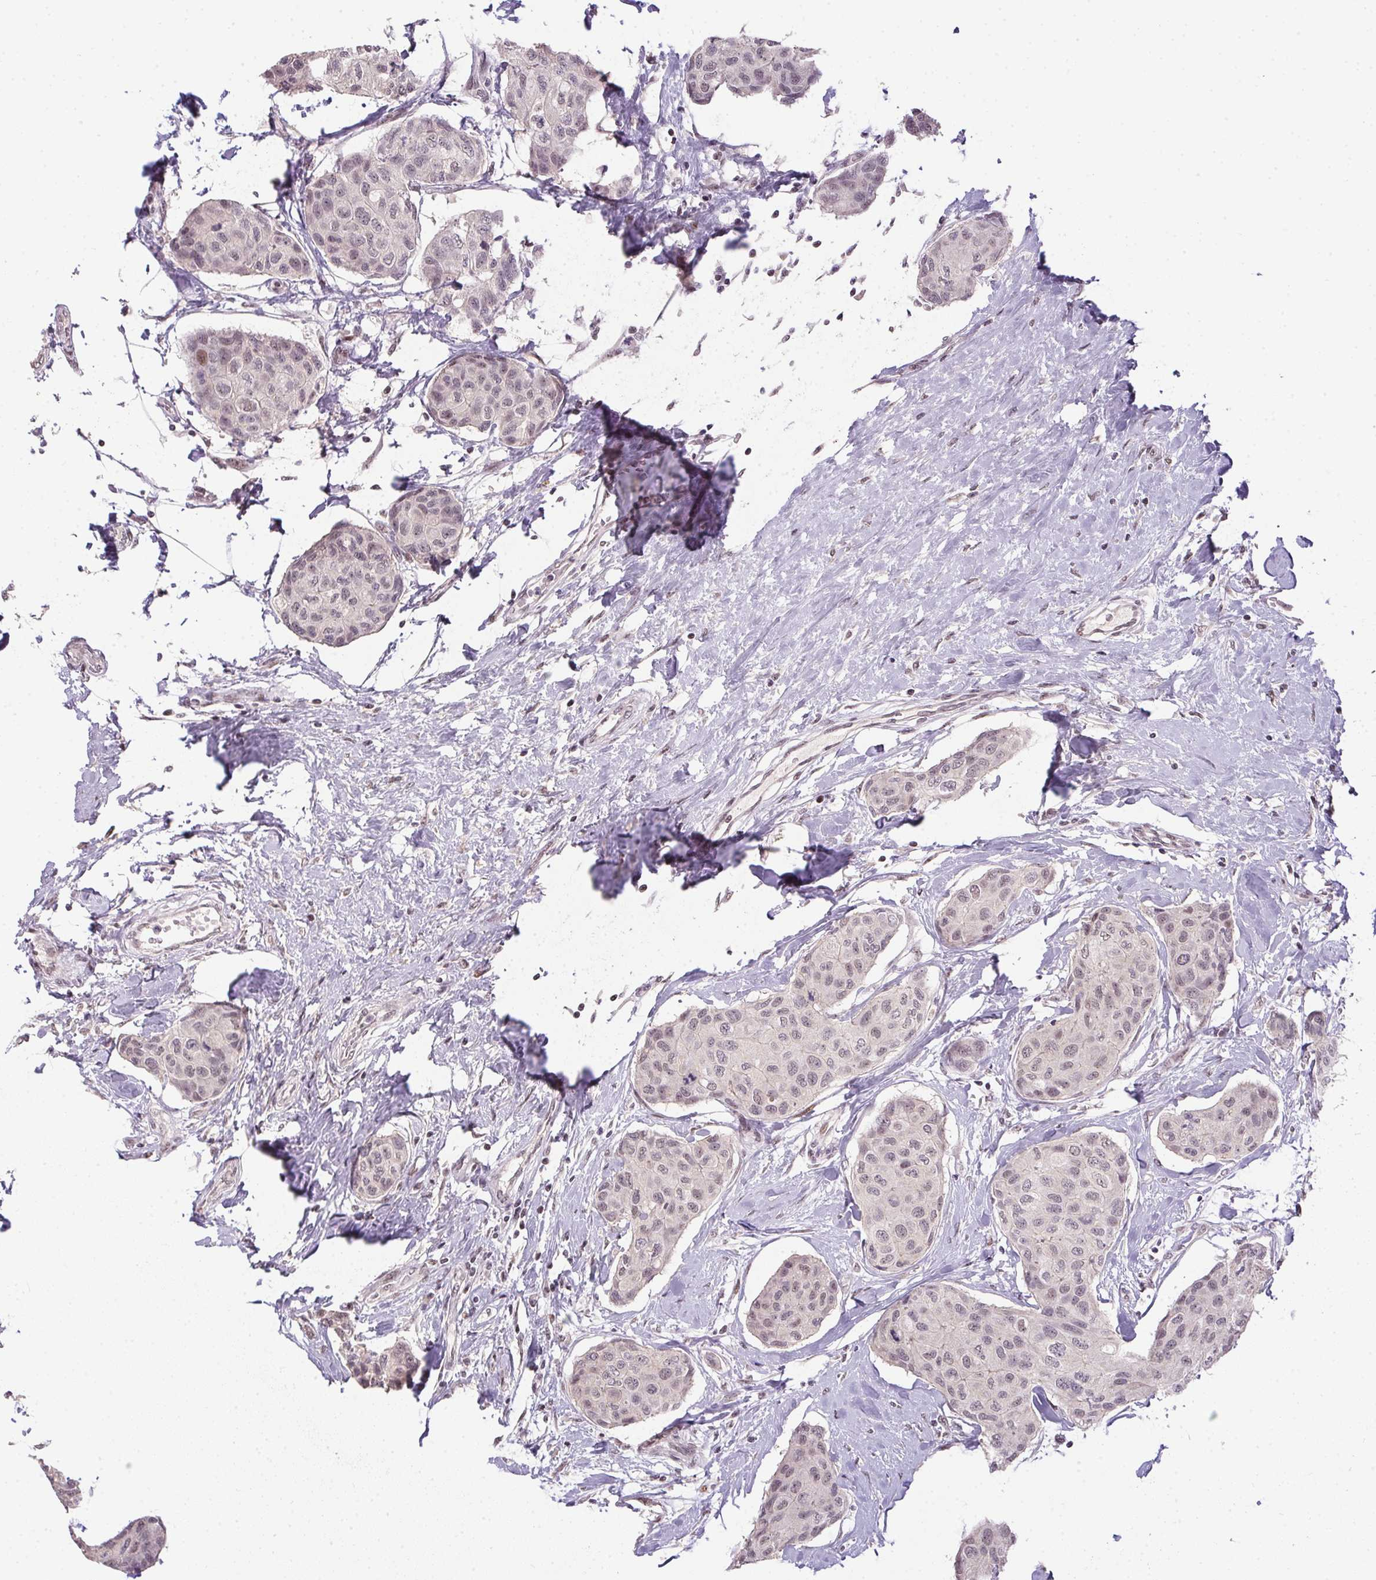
{"staining": {"intensity": "weak", "quantity": "<25%", "location": "nuclear"}, "tissue": "breast cancer", "cell_type": "Tumor cells", "image_type": "cancer", "snomed": [{"axis": "morphology", "description": "Duct carcinoma"}, {"axis": "topography", "description": "Breast"}], "caption": "Immunohistochemical staining of human breast cancer shows no significant staining in tumor cells. Nuclei are stained in blue.", "gene": "KDM4D", "patient": {"sex": "female", "age": 80}}